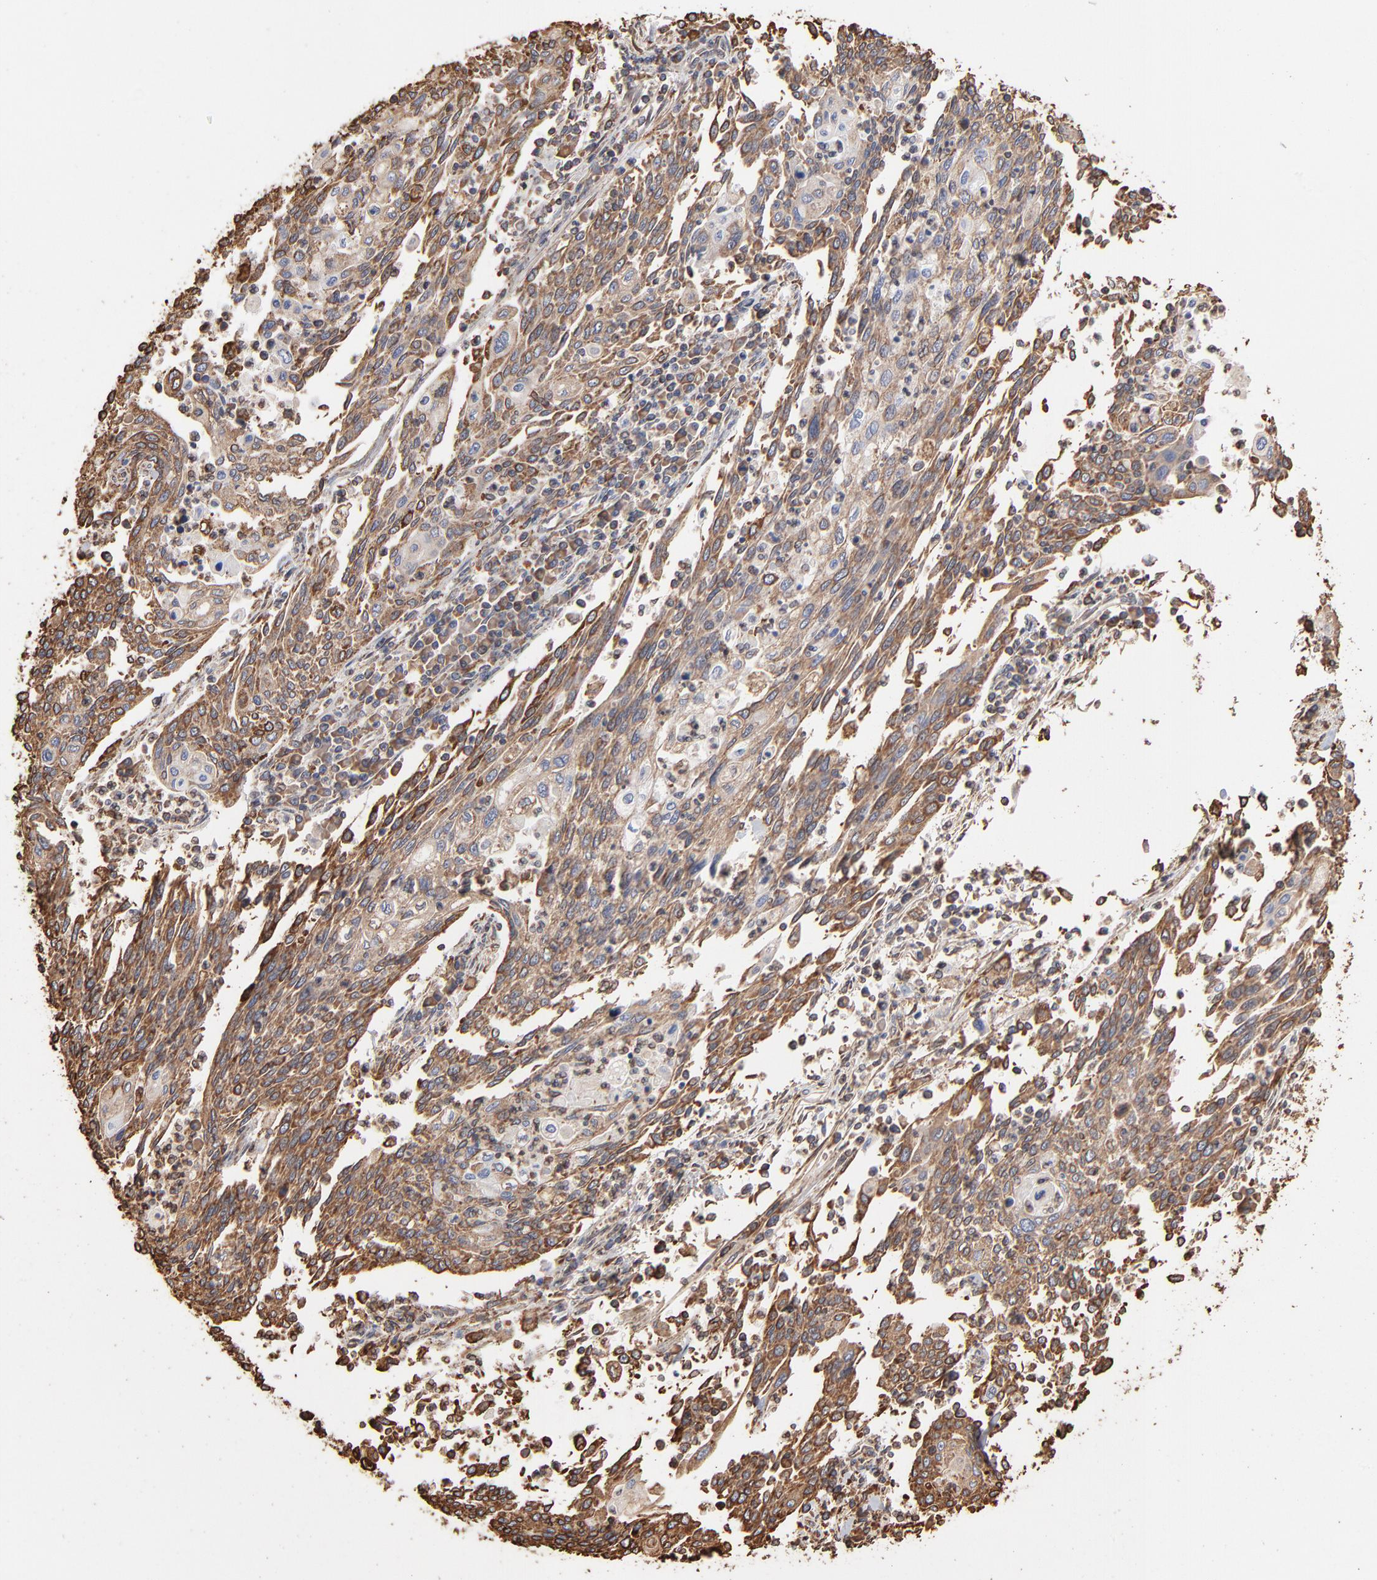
{"staining": {"intensity": "moderate", "quantity": ">75%", "location": "cytoplasmic/membranous"}, "tissue": "cervical cancer", "cell_type": "Tumor cells", "image_type": "cancer", "snomed": [{"axis": "morphology", "description": "Squamous cell carcinoma, NOS"}, {"axis": "topography", "description": "Cervix"}], "caption": "Immunohistochemistry of squamous cell carcinoma (cervical) demonstrates medium levels of moderate cytoplasmic/membranous expression in about >75% of tumor cells. The protein of interest is stained brown, and the nuclei are stained in blue (DAB (3,3'-diaminobenzidine) IHC with brightfield microscopy, high magnification).", "gene": "PDIA3", "patient": {"sex": "female", "age": 40}}